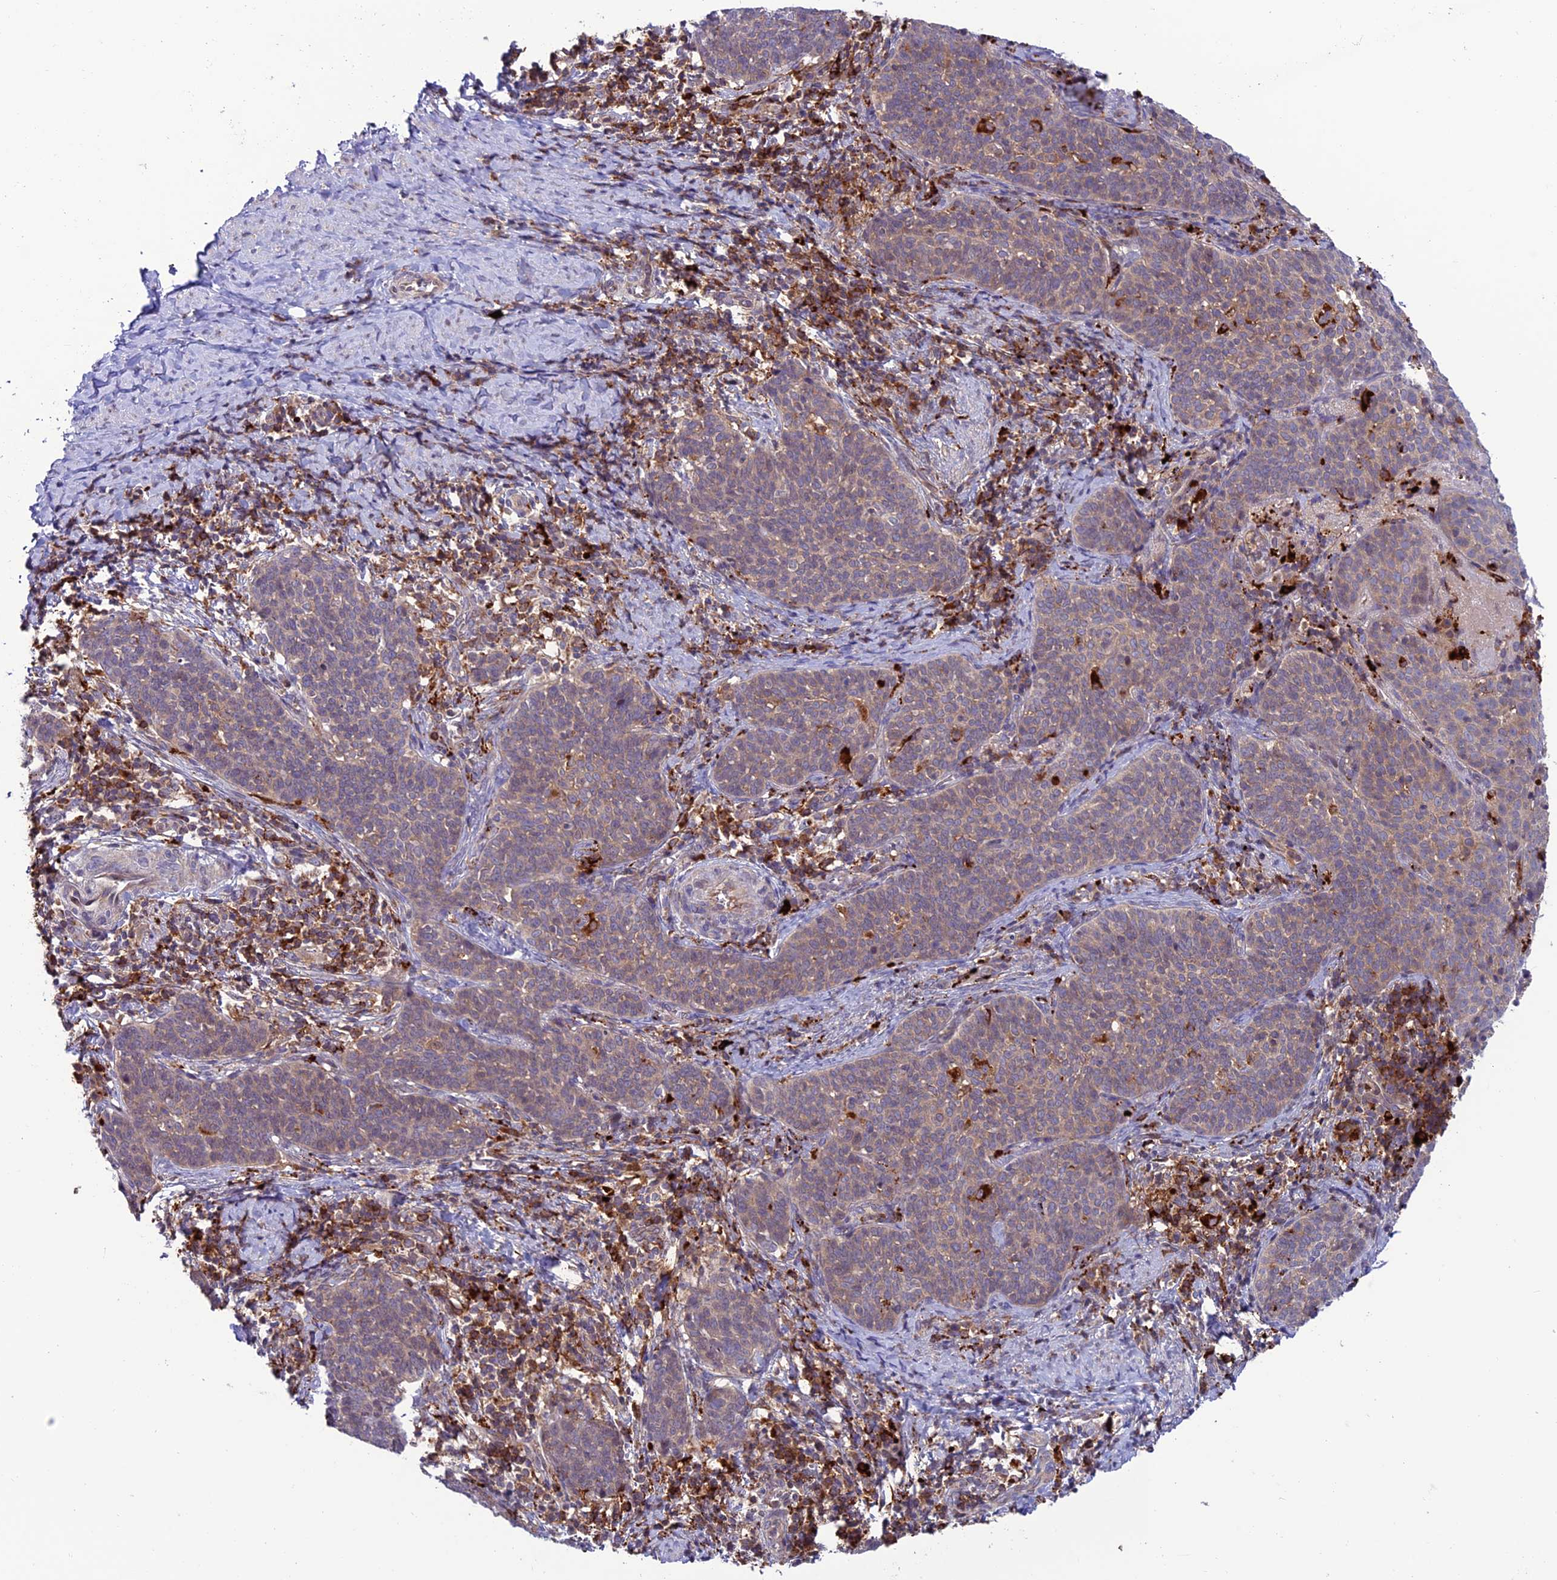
{"staining": {"intensity": "weak", "quantity": "<25%", "location": "cytoplasmic/membranous"}, "tissue": "cervical cancer", "cell_type": "Tumor cells", "image_type": "cancer", "snomed": [{"axis": "morphology", "description": "Normal tissue, NOS"}, {"axis": "morphology", "description": "Squamous cell carcinoma, NOS"}, {"axis": "topography", "description": "Cervix"}], "caption": "IHC photomicrograph of neoplastic tissue: cervical squamous cell carcinoma stained with DAB (3,3'-diaminobenzidine) shows no significant protein expression in tumor cells.", "gene": "ARHGEF18", "patient": {"sex": "female", "age": 39}}